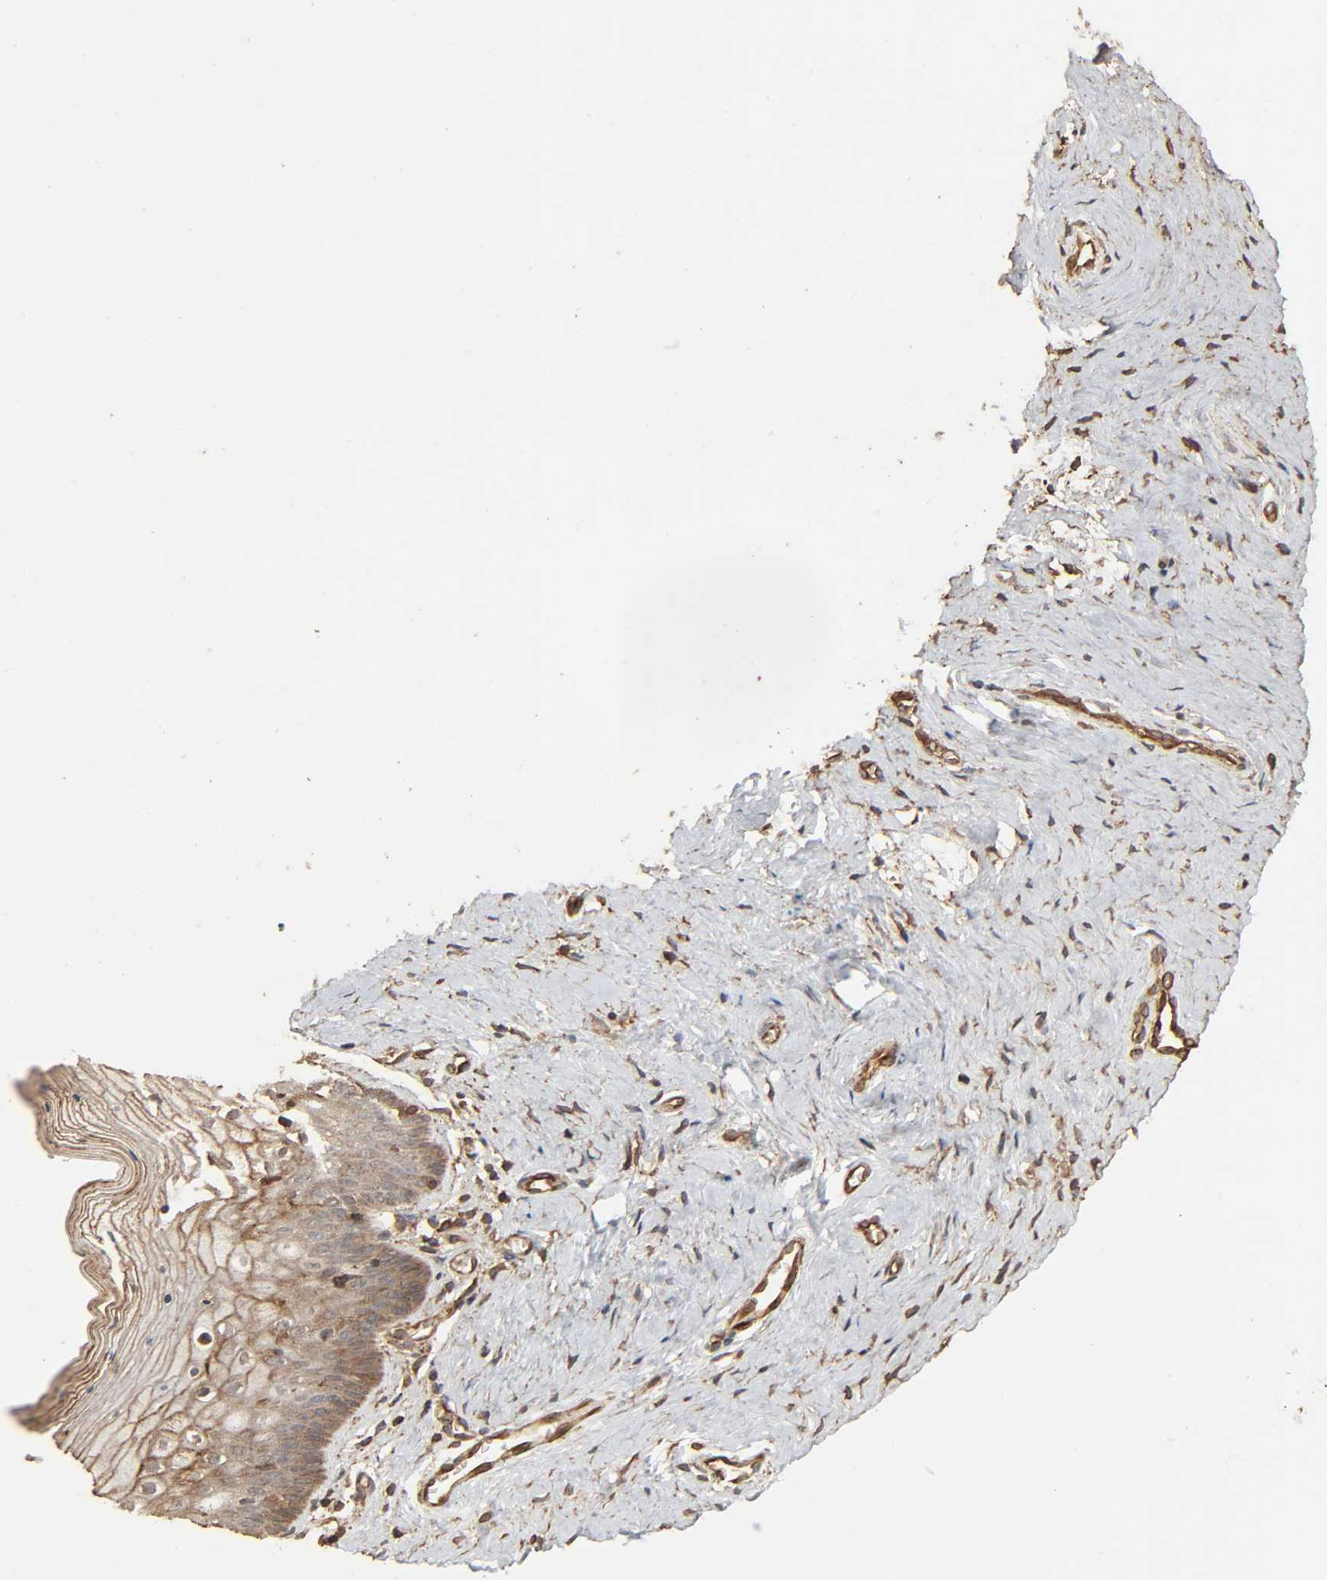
{"staining": {"intensity": "weak", "quantity": ">75%", "location": "cytoplasmic/membranous"}, "tissue": "vagina", "cell_type": "Squamous epithelial cells", "image_type": "normal", "snomed": [{"axis": "morphology", "description": "Normal tissue, NOS"}, {"axis": "topography", "description": "Vagina"}], "caption": "Immunohistochemistry (IHC) (DAB (3,3'-diaminobenzidine)) staining of benign vagina demonstrates weak cytoplasmic/membranous protein expression in approximately >75% of squamous epithelial cells.", "gene": "RPS6KA6", "patient": {"sex": "female", "age": 46}}